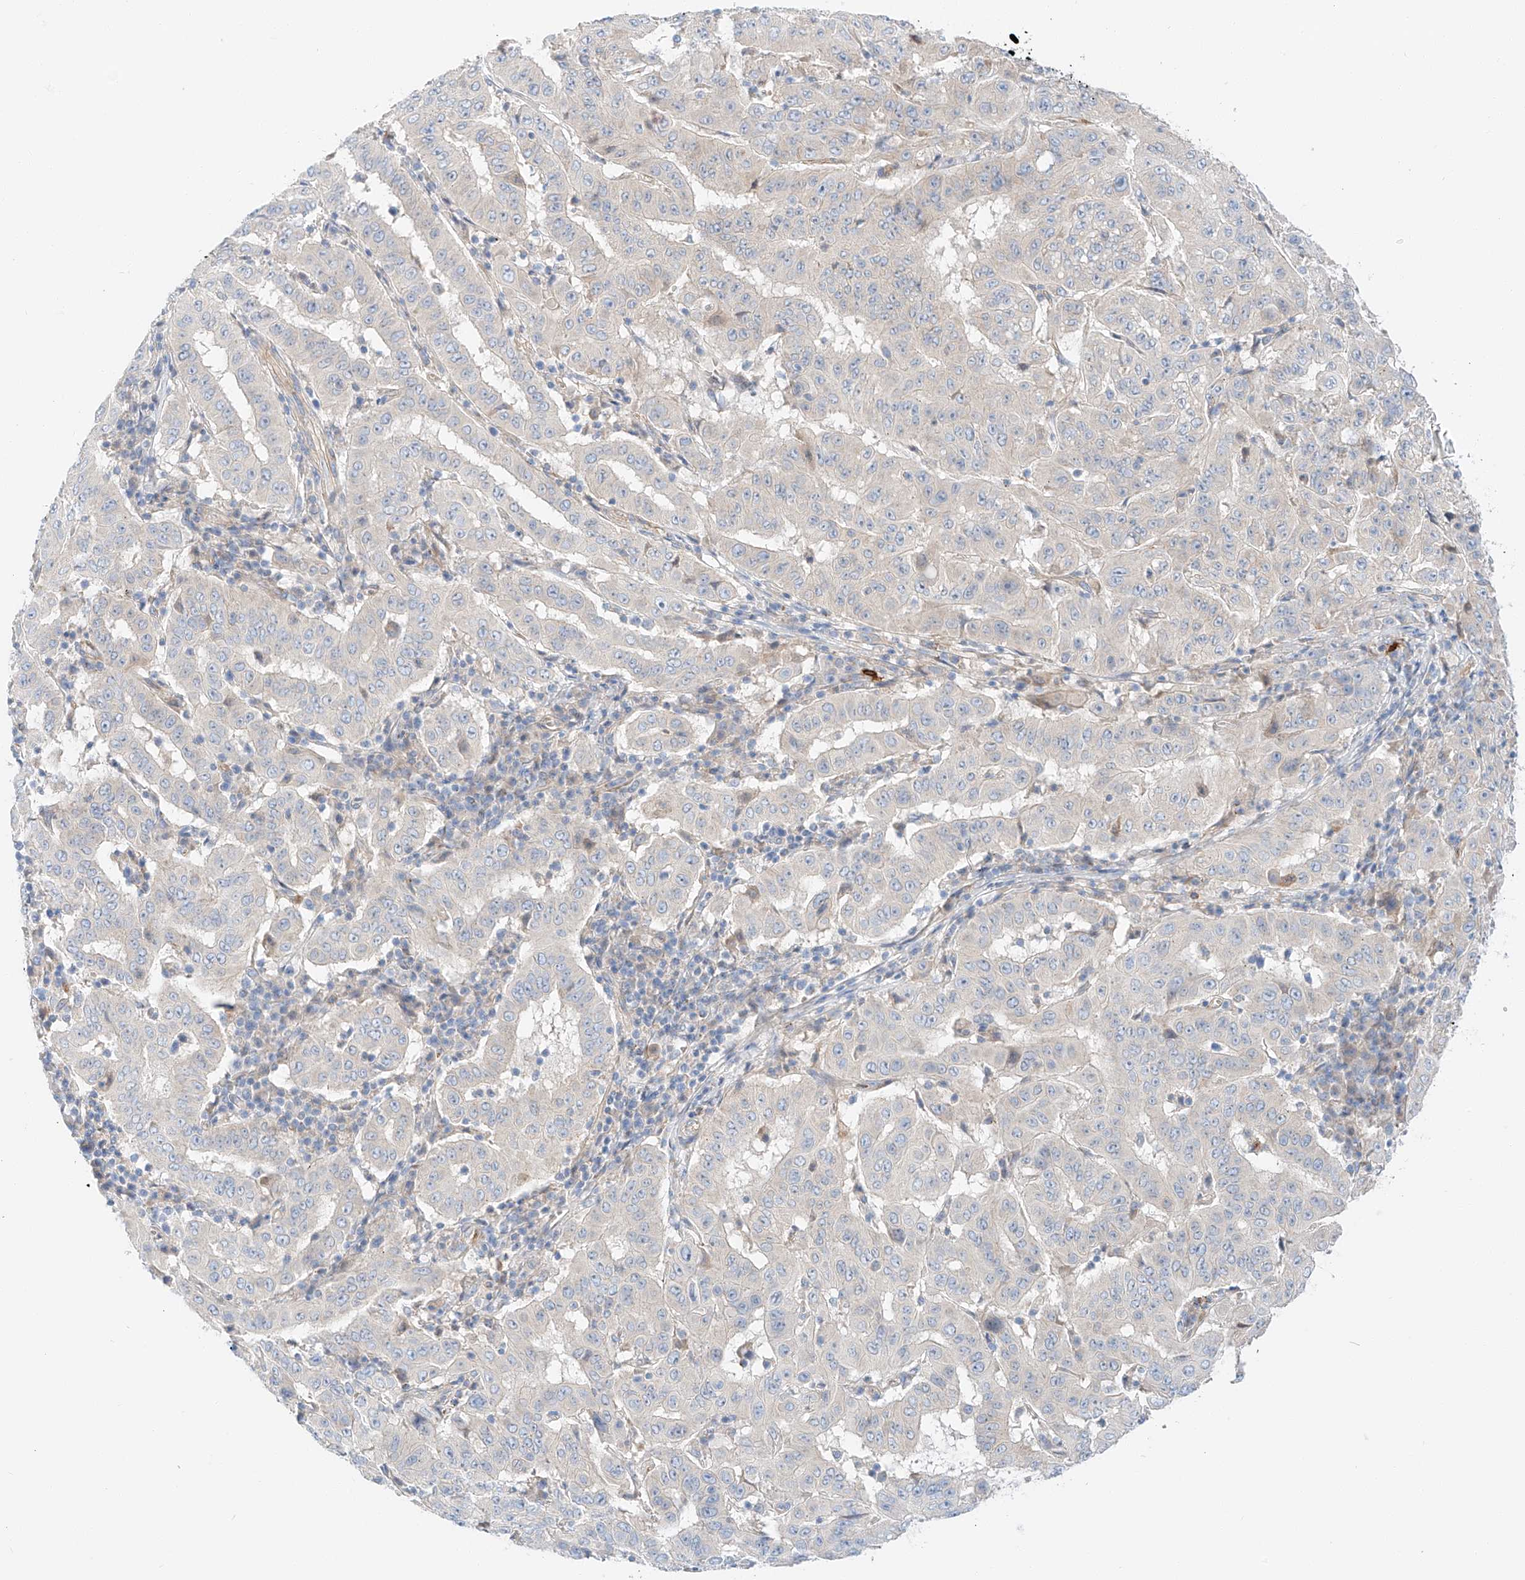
{"staining": {"intensity": "negative", "quantity": "none", "location": "none"}, "tissue": "pancreatic cancer", "cell_type": "Tumor cells", "image_type": "cancer", "snomed": [{"axis": "morphology", "description": "Adenocarcinoma, NOS"}, {"axis": "topography", "description": "Pancreas"}], "caption": "There is no significant staining in tumor cells of pancreatic adenocarcinoma.", "gene": "MINDY4", "patient": {"sex": "male", "age": 63}}